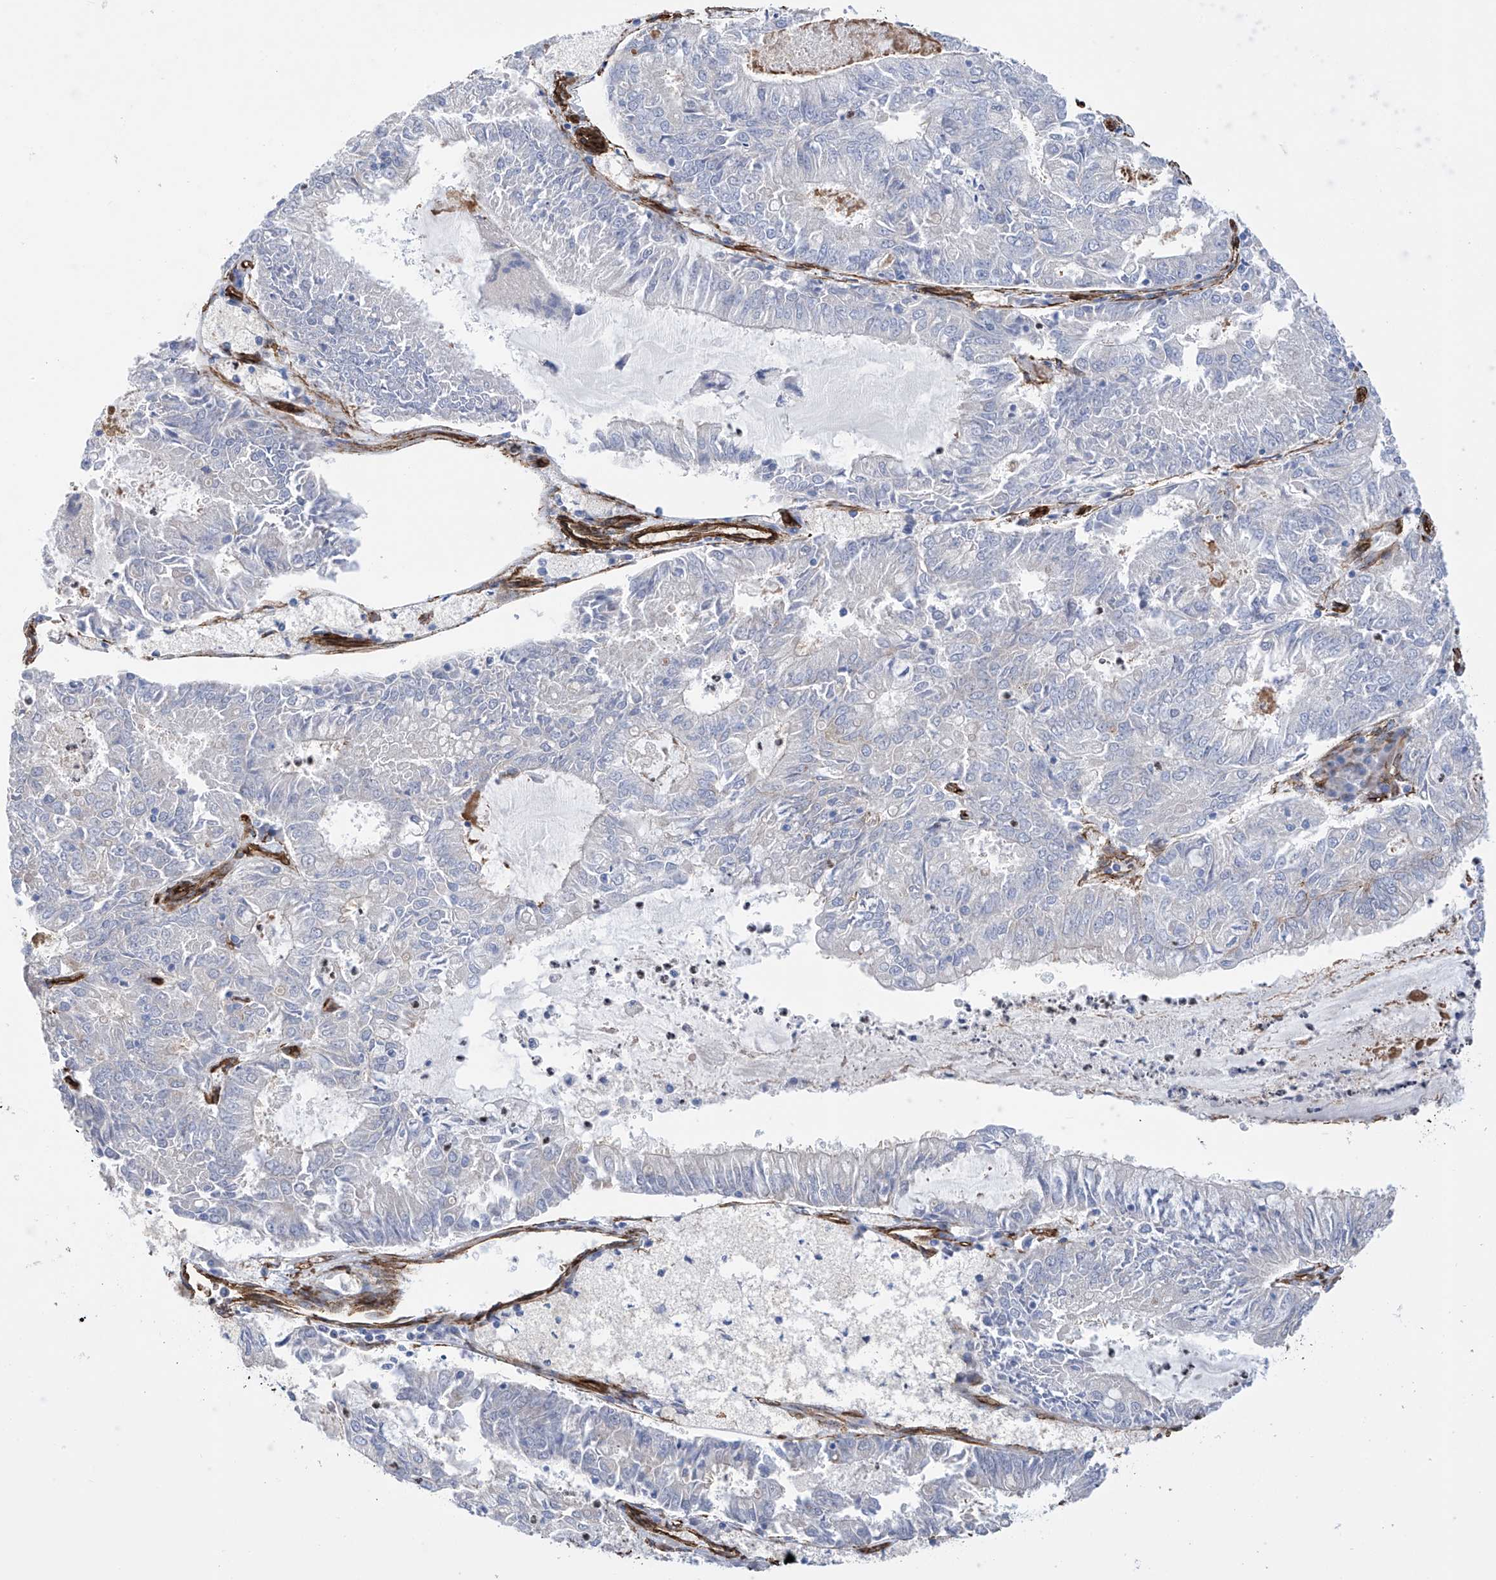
{"staining": {"intensity": "negative", "quantity": "none", "location": "none"}, "tissue": "endometrial cancer", "cell_type": "Tumor cells", "image_type": "cancer", "snomed": [{"axis": "morphology", "description": "Adenocarcinoma, NOS"}, {"axis": "topography", "description": "Endometrium"}], "caption": "This photomicrograph is of endometrial cancer stained with IHC to label a protein in brown with the nuclei are counter-stained blue. There is no staining in tumor cells.", "gene": "UBTD1", "patient": {"sex": "female", "age": 57}}